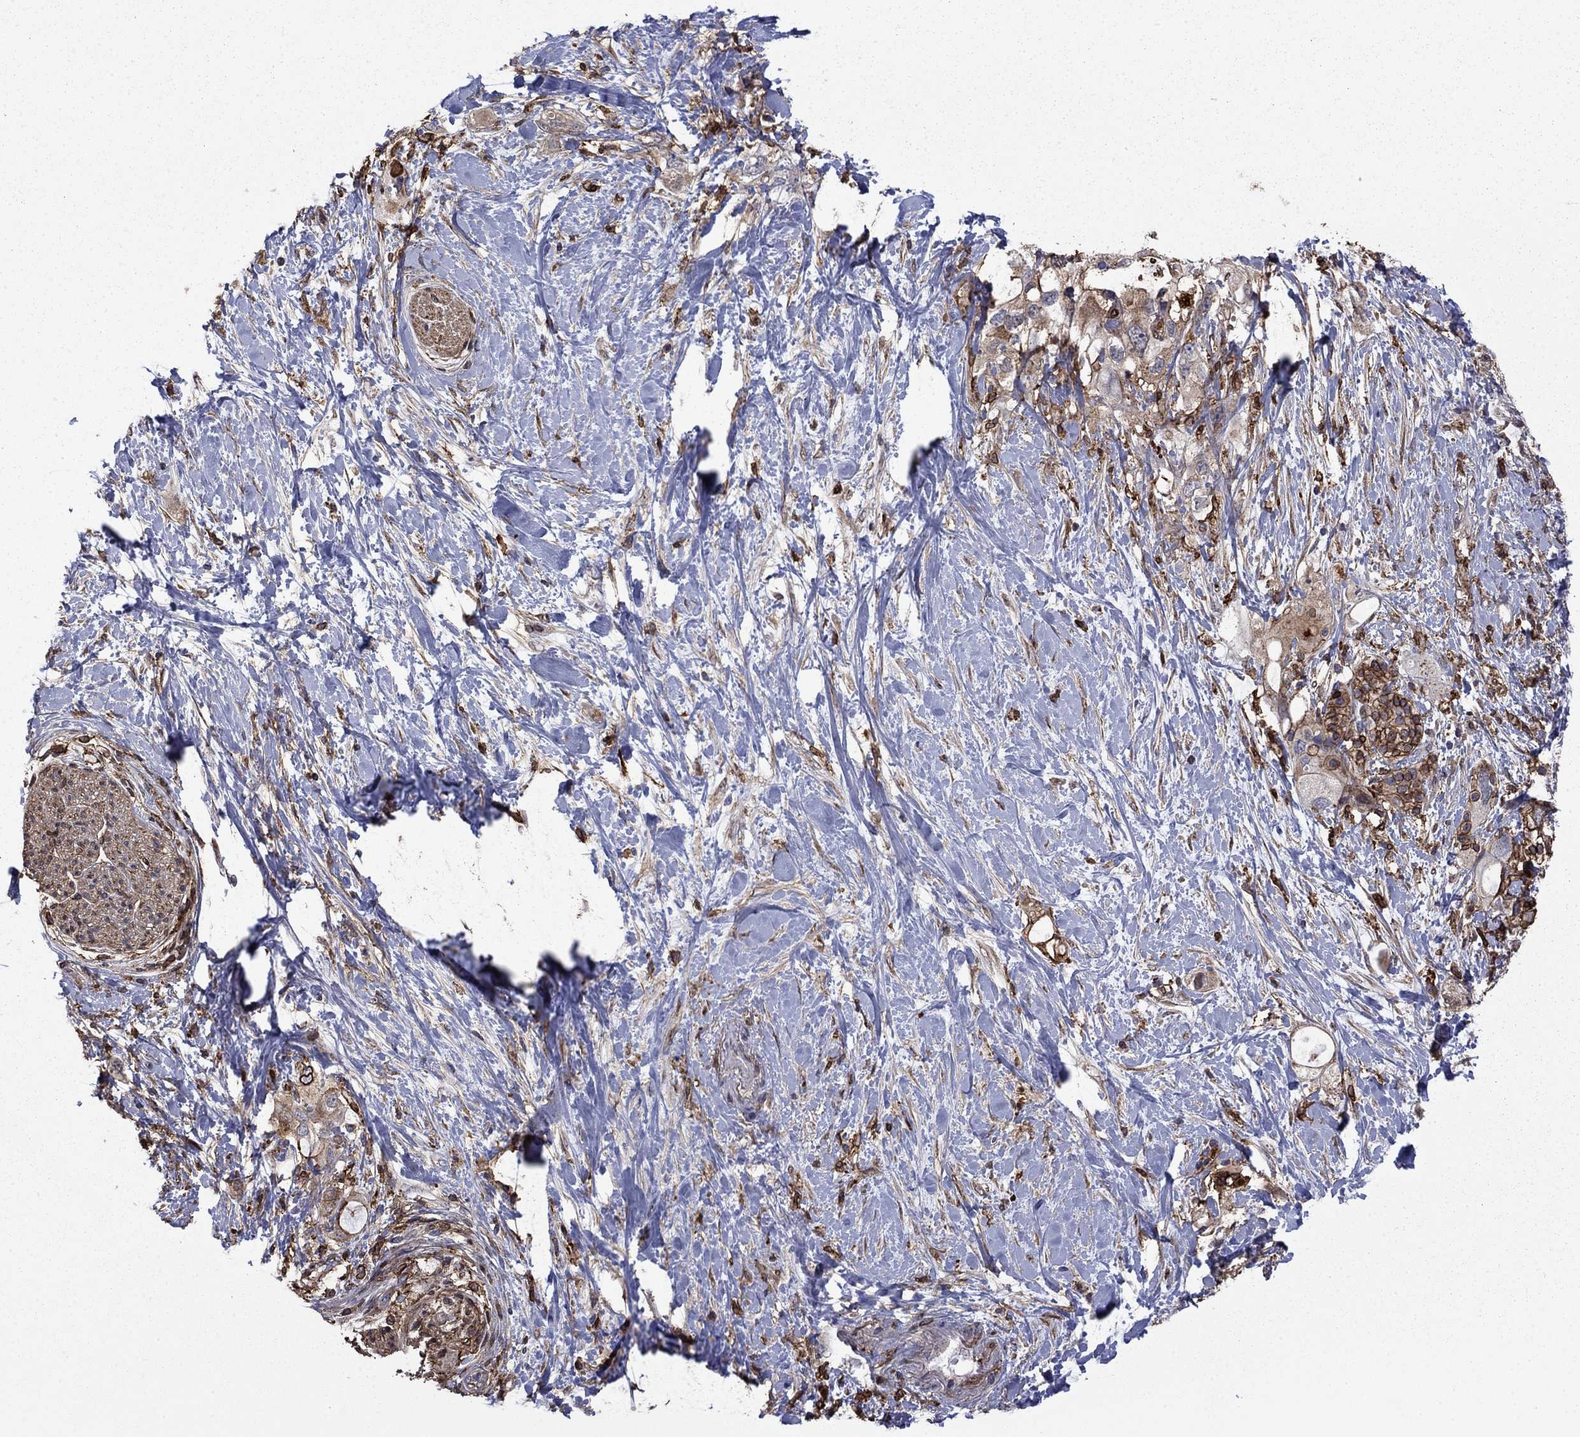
{"staining": {"intensity": "moderate", "quantity": "25%-75%", "location": "cytoplasmic/membranous"}, "tissue": "pancreatic cancer", "cell_type": "Tumor cells", "image_type": "cancer", "snomed": [{"axis": "morphology", "description": "Adenocarcinoma, NOS"}, {"axis": "topography", "description": "Pancreas"}], "caption": "This micrograph demonstrates immunohistochemistry (IHC) staining of human pancreatic cancer, with medium moderate cytoplasmic/membranous positivity in approximately 25%-75% of tumor cells.", "gene": "PLAU", "patient": {"sex": "female", "age": 56}}